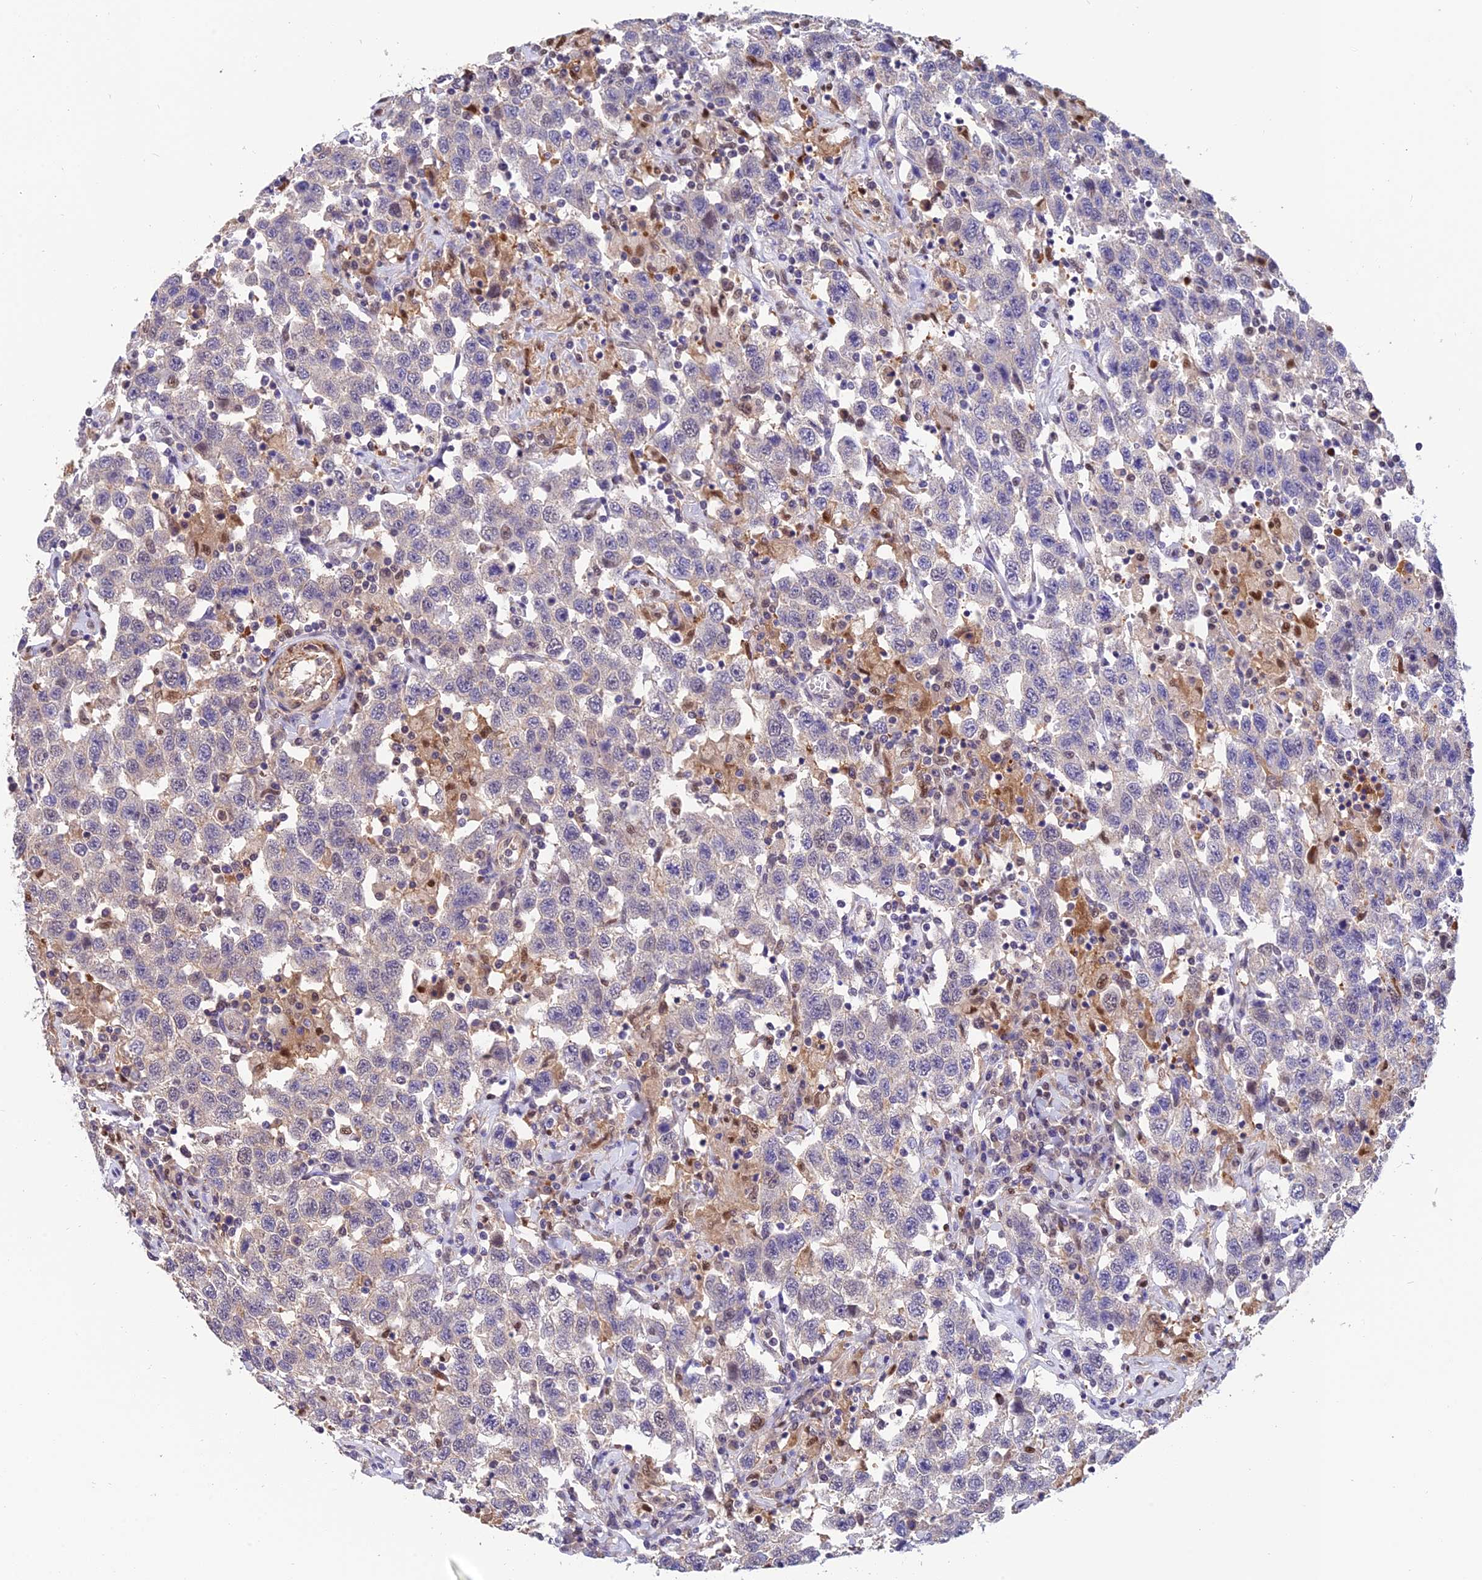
{"staining": {"intensity": "negative", "quantity": "none", "location": "none"}, "tissue": "testis cancer", "cell_type": "Tumor cells", "image_type": "cancer", "snomed": [{"axis": "morphology", "description": "Seminoma, NOS"}, {"axis": "topography", "description": "Testis"}], "caption": "High power microscopy photomicrograph of an immunohistochemistry (IHC) micrograph of testis cancer (seminoma), revealing no significant positivity in tumor cells.", "gene": "PSMB3", "patient": {"sex": "male", "age": 41}}